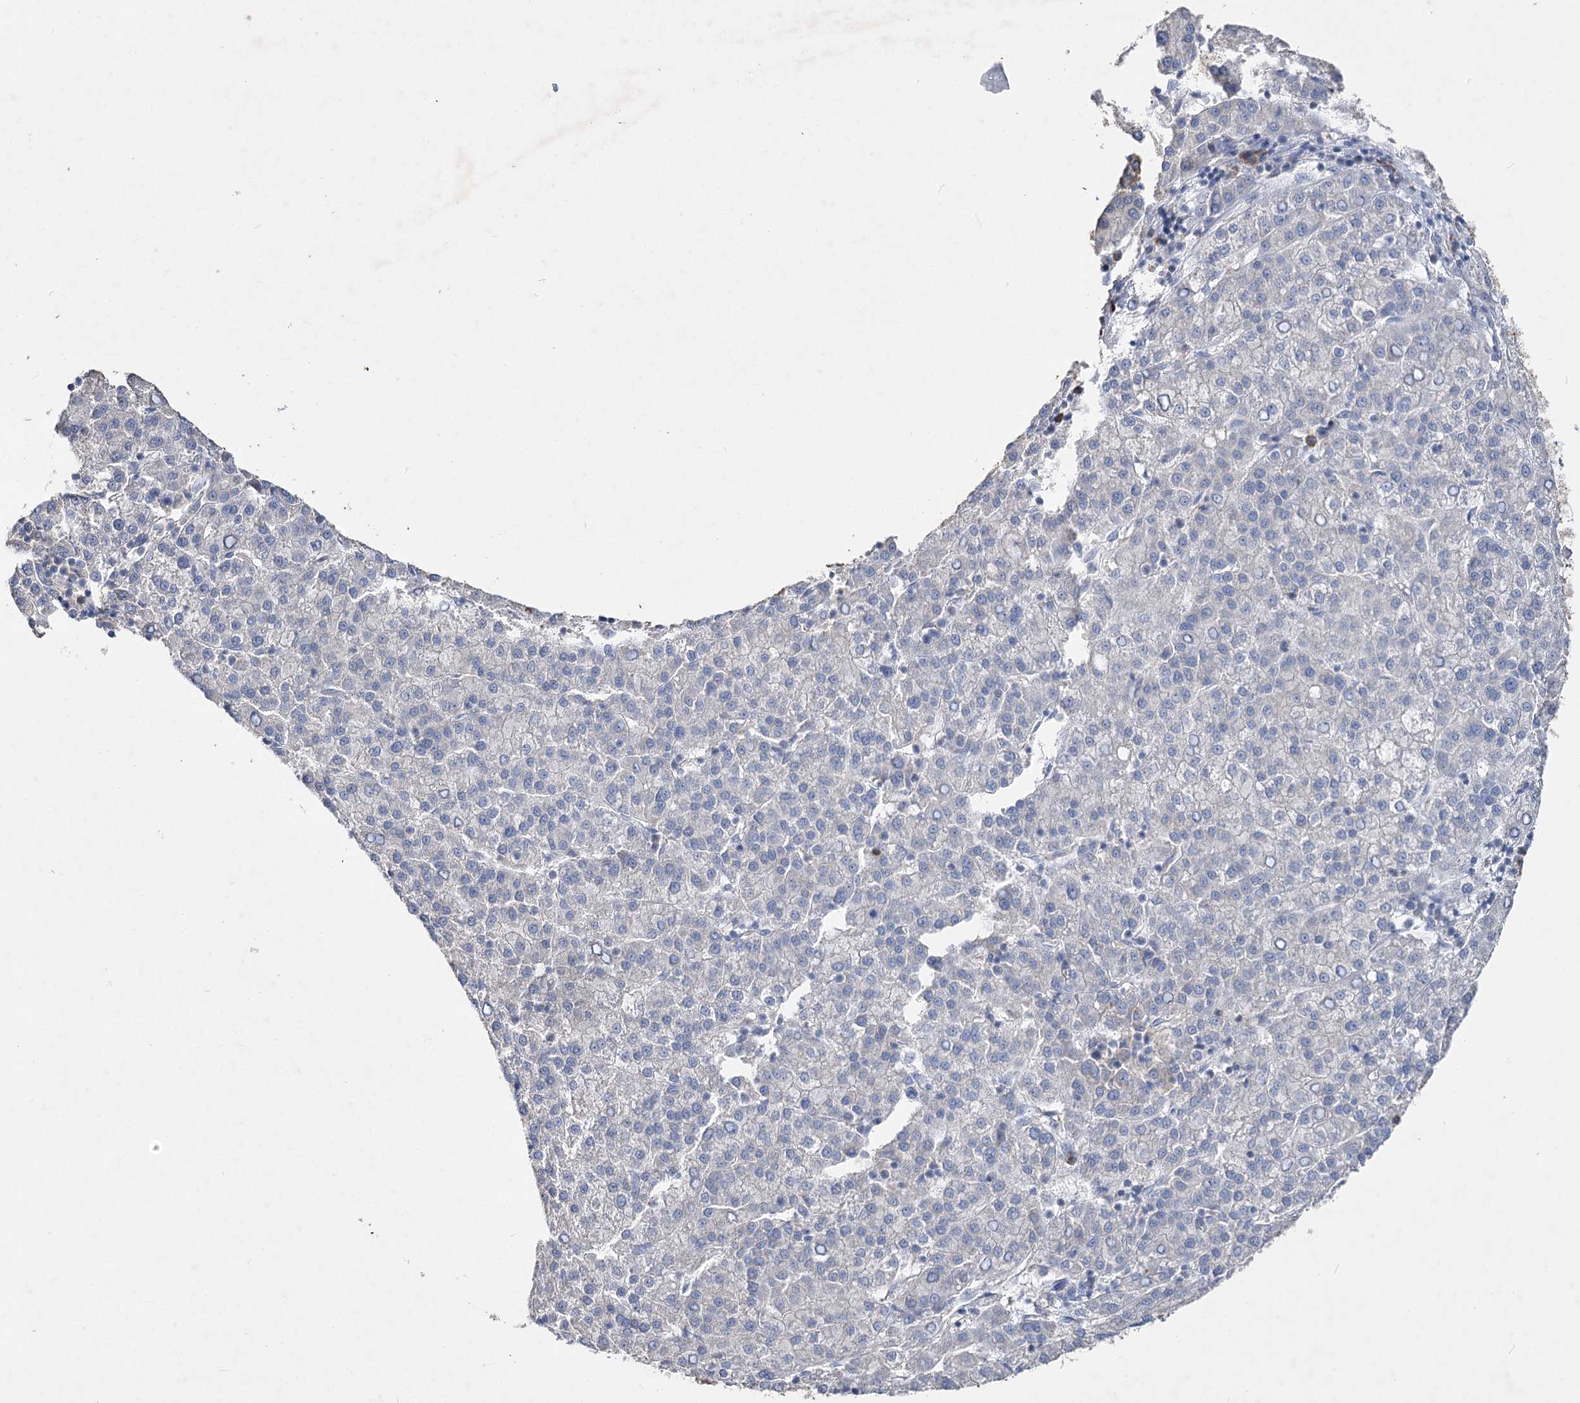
{"staining": {"intensity": "negative", "quantity": "none", "location": "none"}, "tissue": "liver cancer", "cell_type": "Tumor cells", "image_type": "cancer", "snomed": [{"axis": "morphology", "description": "Carcinoma, Hepatocellular, NOS"}, {"axis": "topography", "description": "Liver"}], "caption": "Immunohistochemistry photomicrograph of human liver cancer (hepatocellular carcinoma) stained for a protein (brown), which exhibits no expression in tumor cells.", "gene": "IL1RAP", "patient": {"sex": "female", "age": 58}}